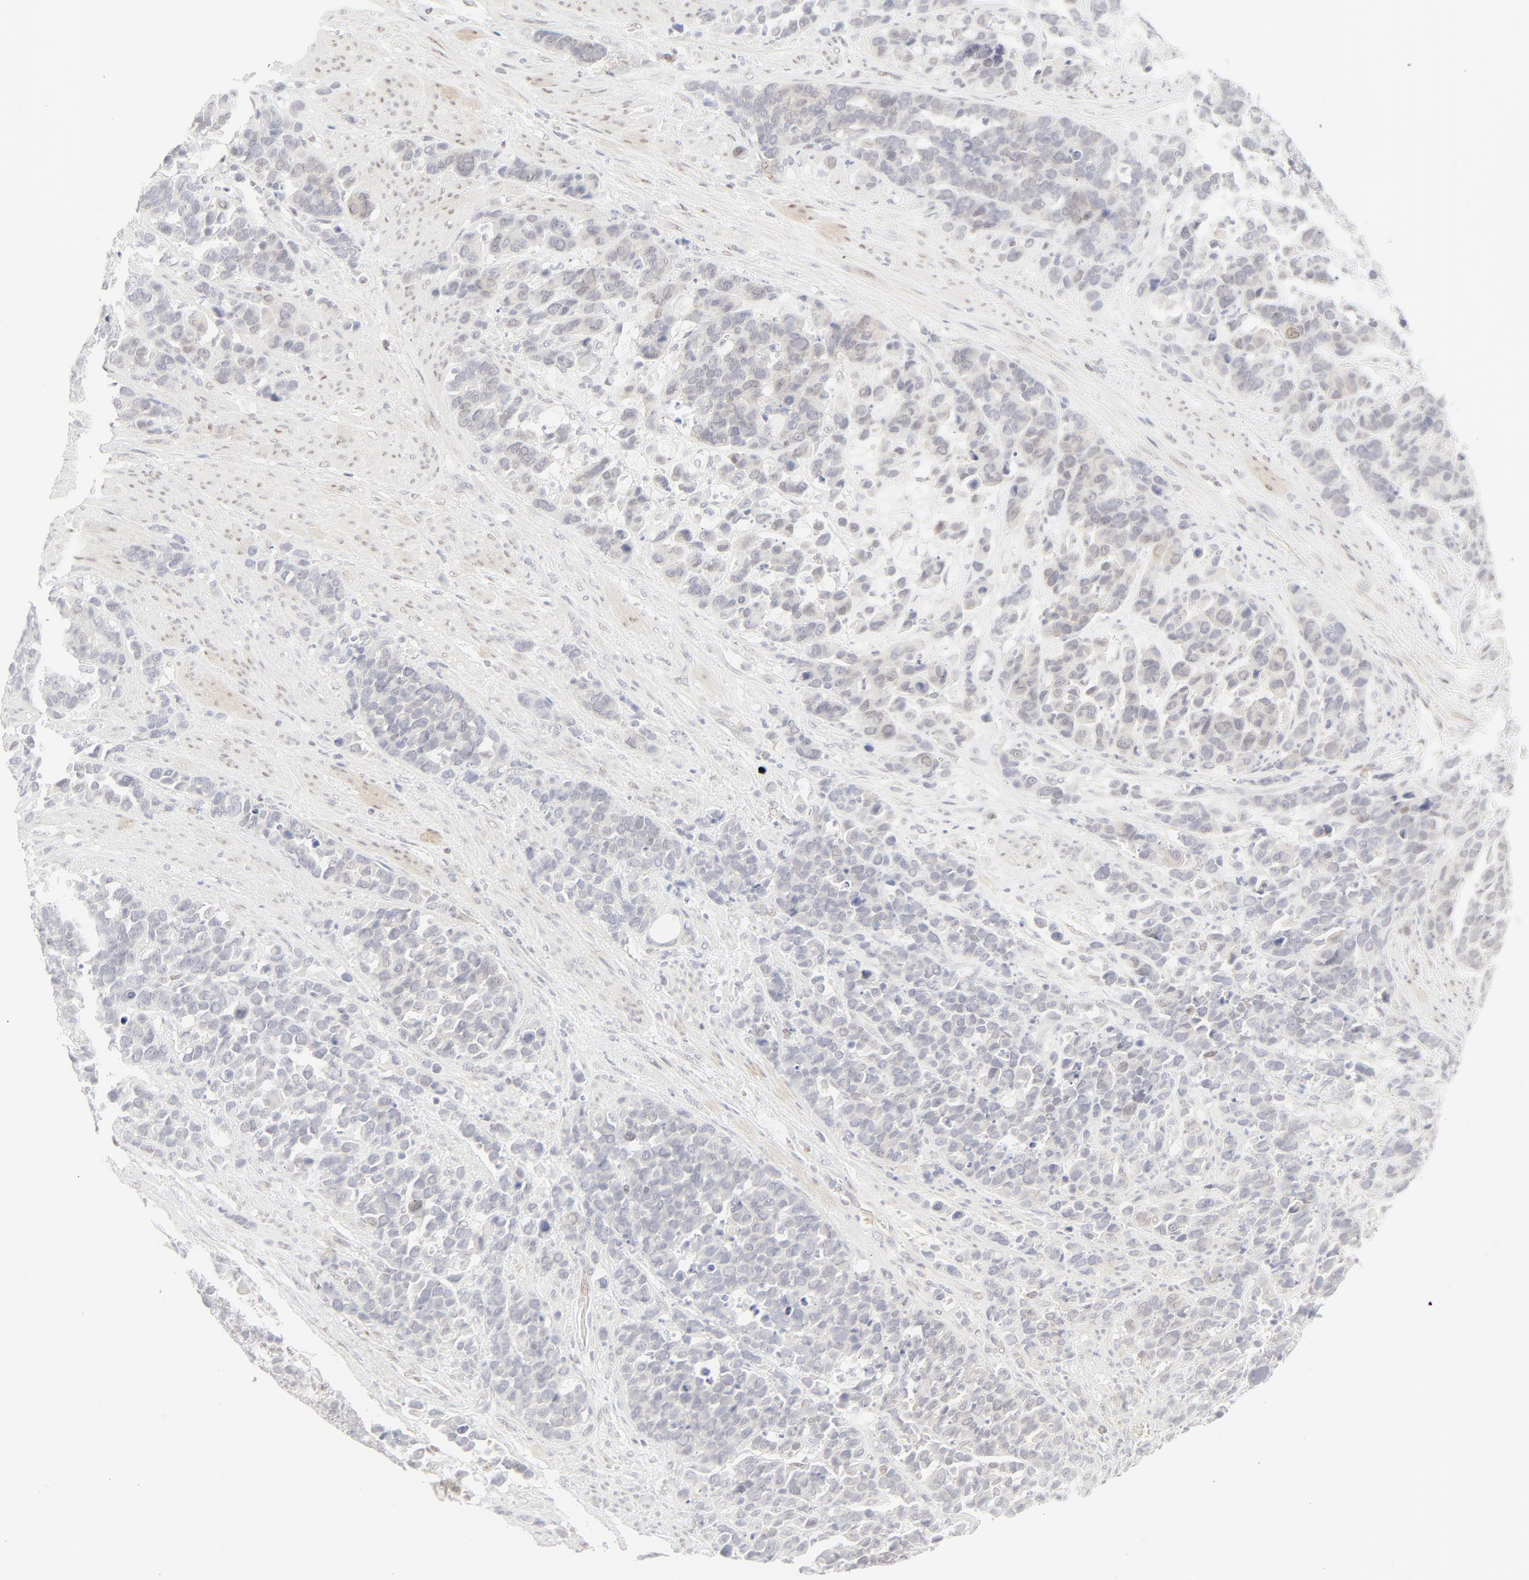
{"staining": {"intensity": "negative", "quantity": "none", "location": "none"}, "tissue": "stomach cancer", "cell_type": "Tumor cells", "image_type": "cancer", "snomed": [{"axis": "morphology", "description": "Adenocarcinoma, NOS"}, {"axis": "topography", "description": "Stomach, upper"}], "caption": "Histopathology image shows no protein expression in tumor cells of stomach cancer tissue.", "gene": "PRKCB", "patient": {"sex": "male", "age": 71}}